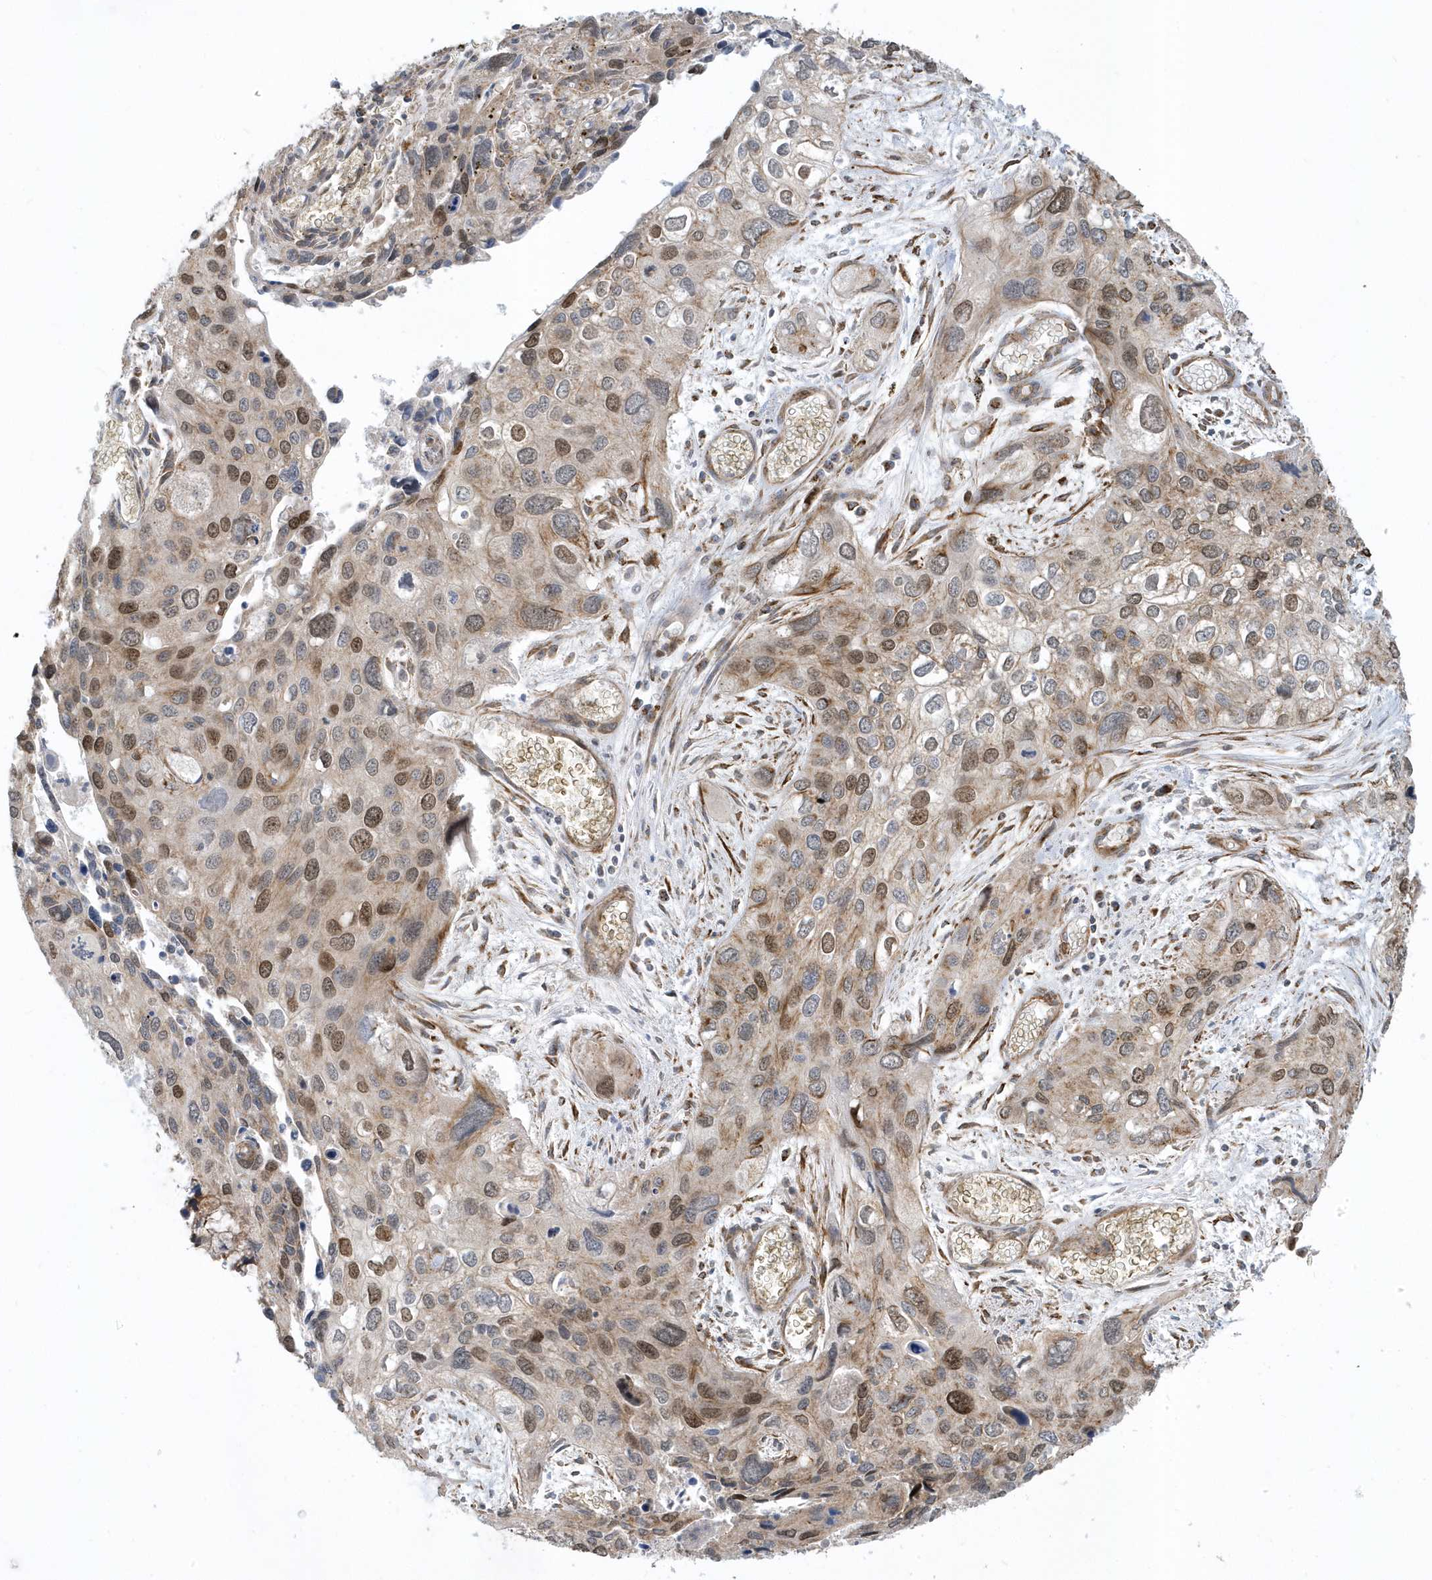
{"staining": {"intensity": "moderate", "quantity": "25%-75%", "location": "nuclear"}, "tissue": "cervical cancer", "cell_type": "Tumor cells", "image_type": "cancer", "snomed": [{"axis": "morphology", "description": "Squamous cell carcinoma, NOS"}, {"axis": "topography", "description": "Cervix"}], "caption": "Brown immunohistochemical staining in cervical squamous cell carcinoma shows moderate nuclear staining in approximately 25%-75% of tumor cells.", "gene": "HRH4", "patient": {"sex": "female", "age": 55}}